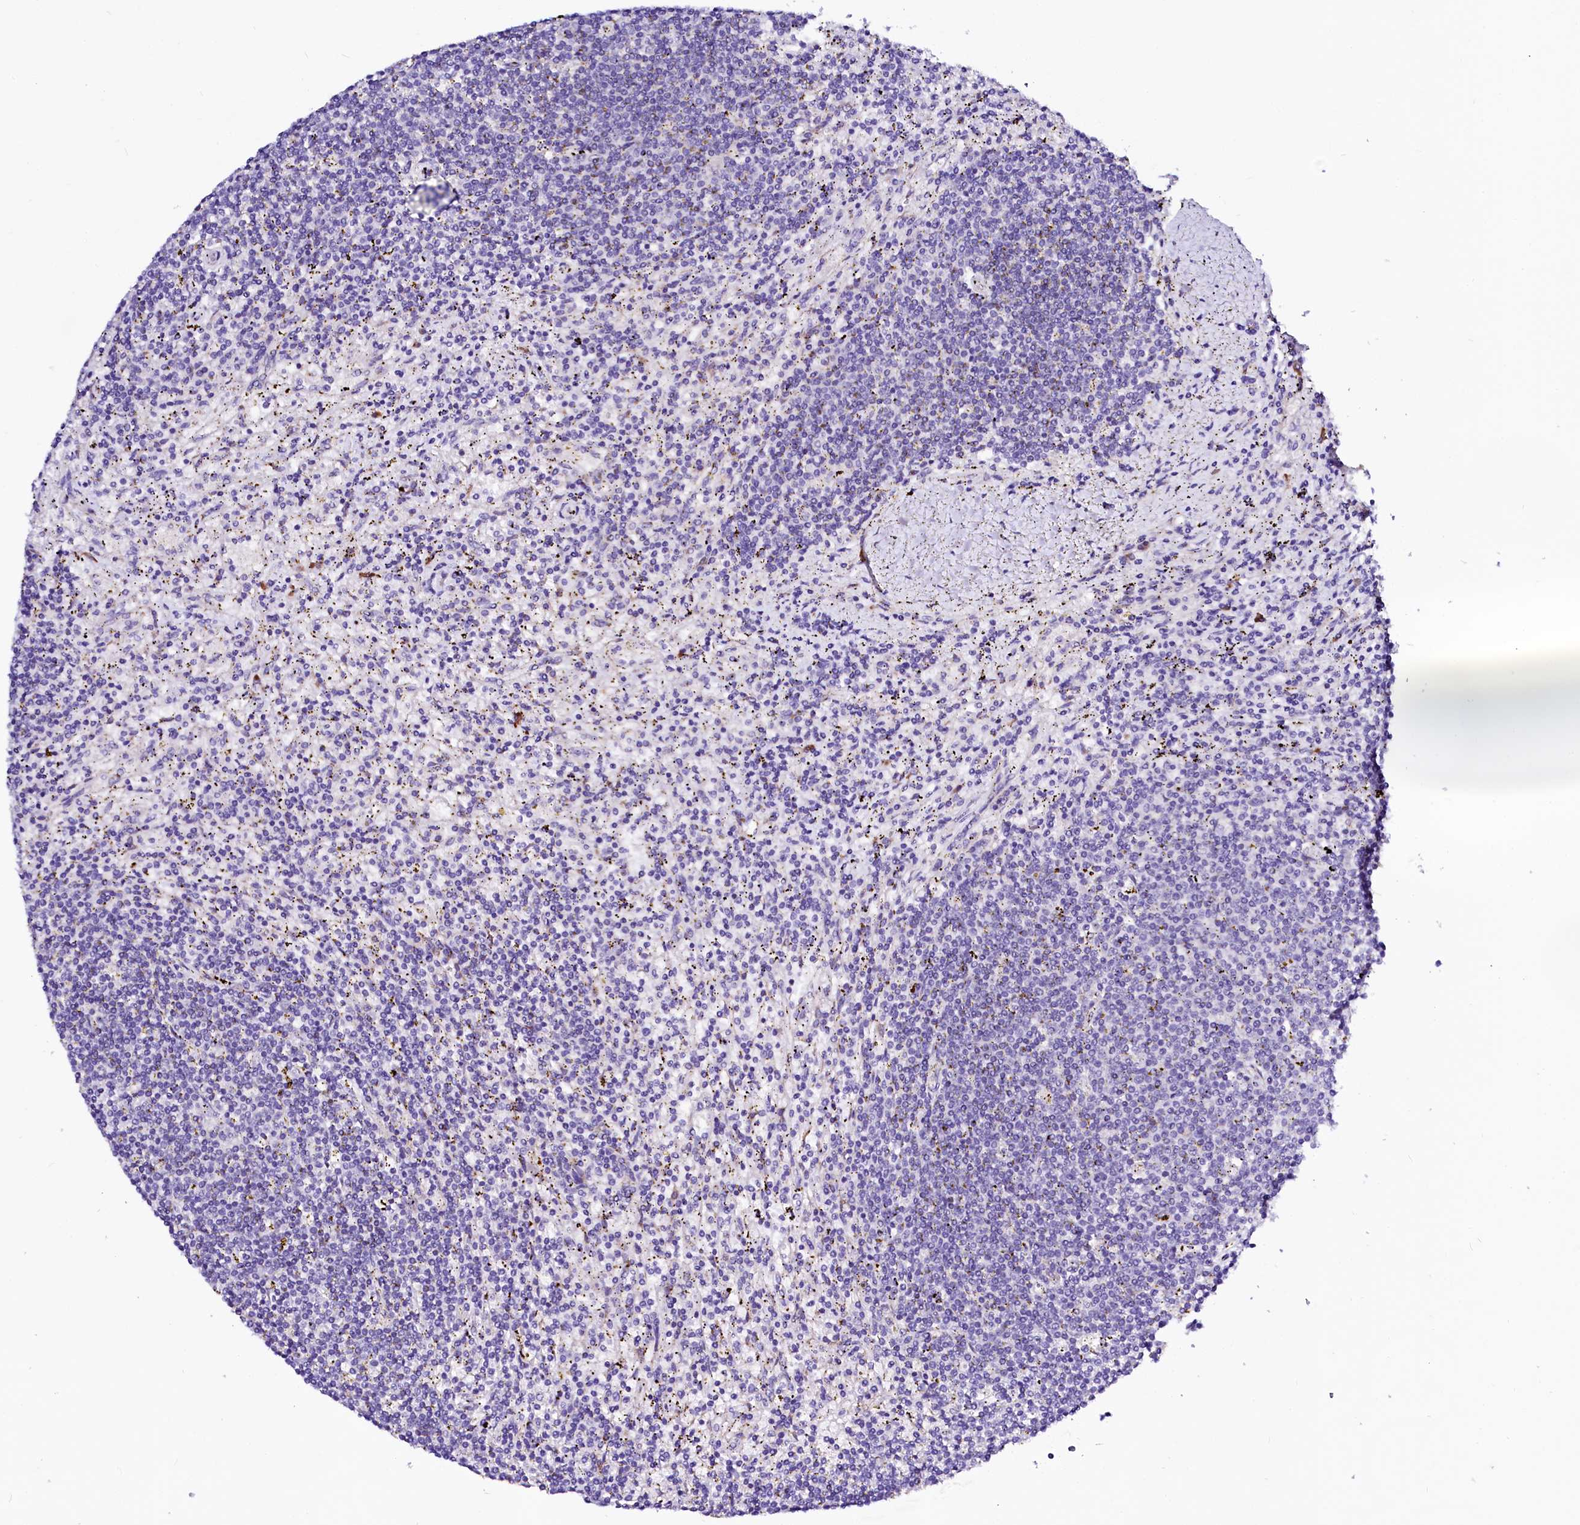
{"staining": {"intensity": "negative", "quantity": "none", "location": "none"}, "tissue": "lymphoma", "cell_type": "Tumor cells", "image_type": "cancer", "snomed": [{"axis": "morphology", "description": "Malignant lymphoma, non-Hodgkin's type, Low grade"}, {"axis": "topography", "description": "Spleen"}], "caption": "Protein analysis of lymphoma shows no significant staining in tumor cells.", "gene": "BTBD16", "patient": {"sex": "male", "age": 76}}